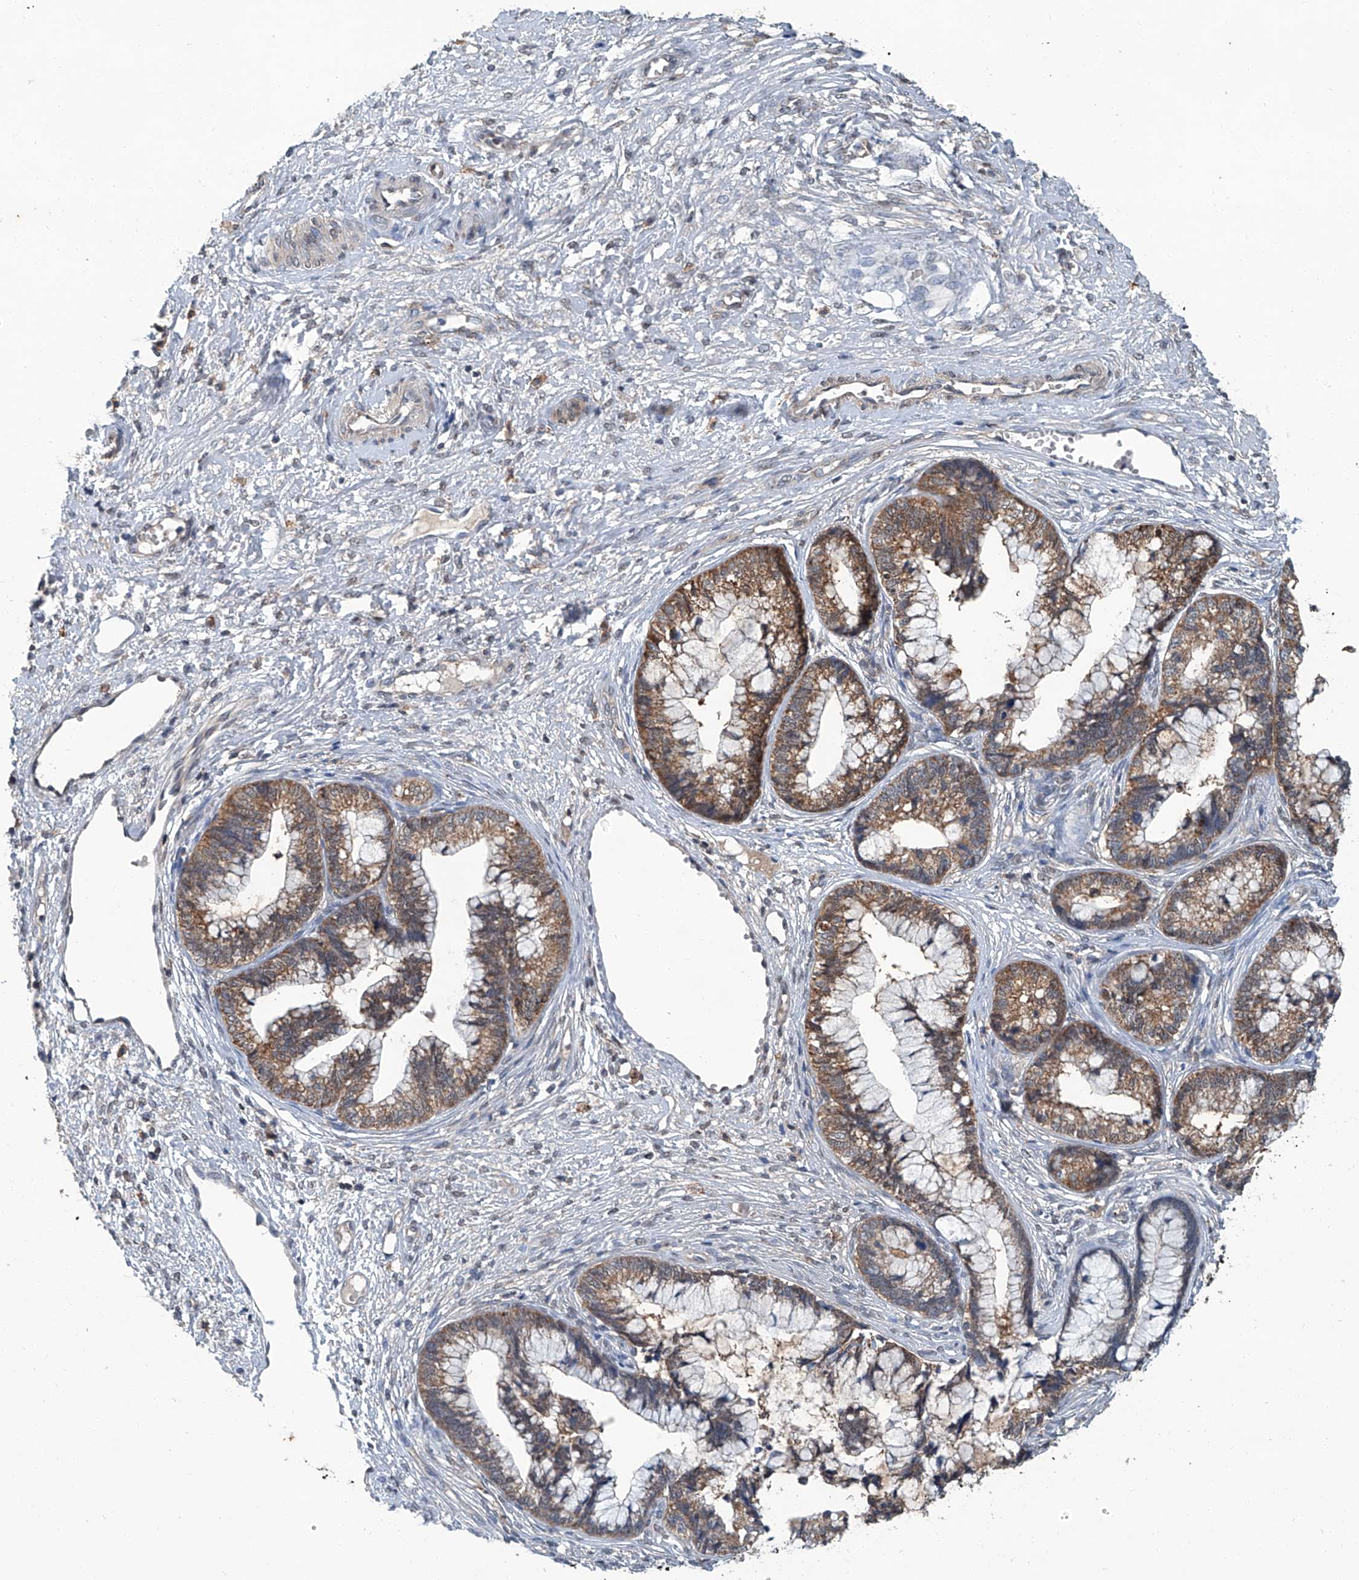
{"staining": {"intensity": "moderate", "quantity": ">75%", "location": "cytoplasmic/membranous"}, "tissue": "cervical cancer", "cell_type": "Tumor cells", "image_type": "cancer", "snomed": [{"axis": "morphology", "description": "Adenocarcinoma, NOS"}, {"axis": "topography", "description": "Cervix"}], "caption": "This image shows immunohistochemistry staining of cervical cancer, with medium moderate cytoplasmic/membranous expression in about >75% of tumor cells.", "gene": "CLK1", "patient": {"sex": "female", "age": 44}}